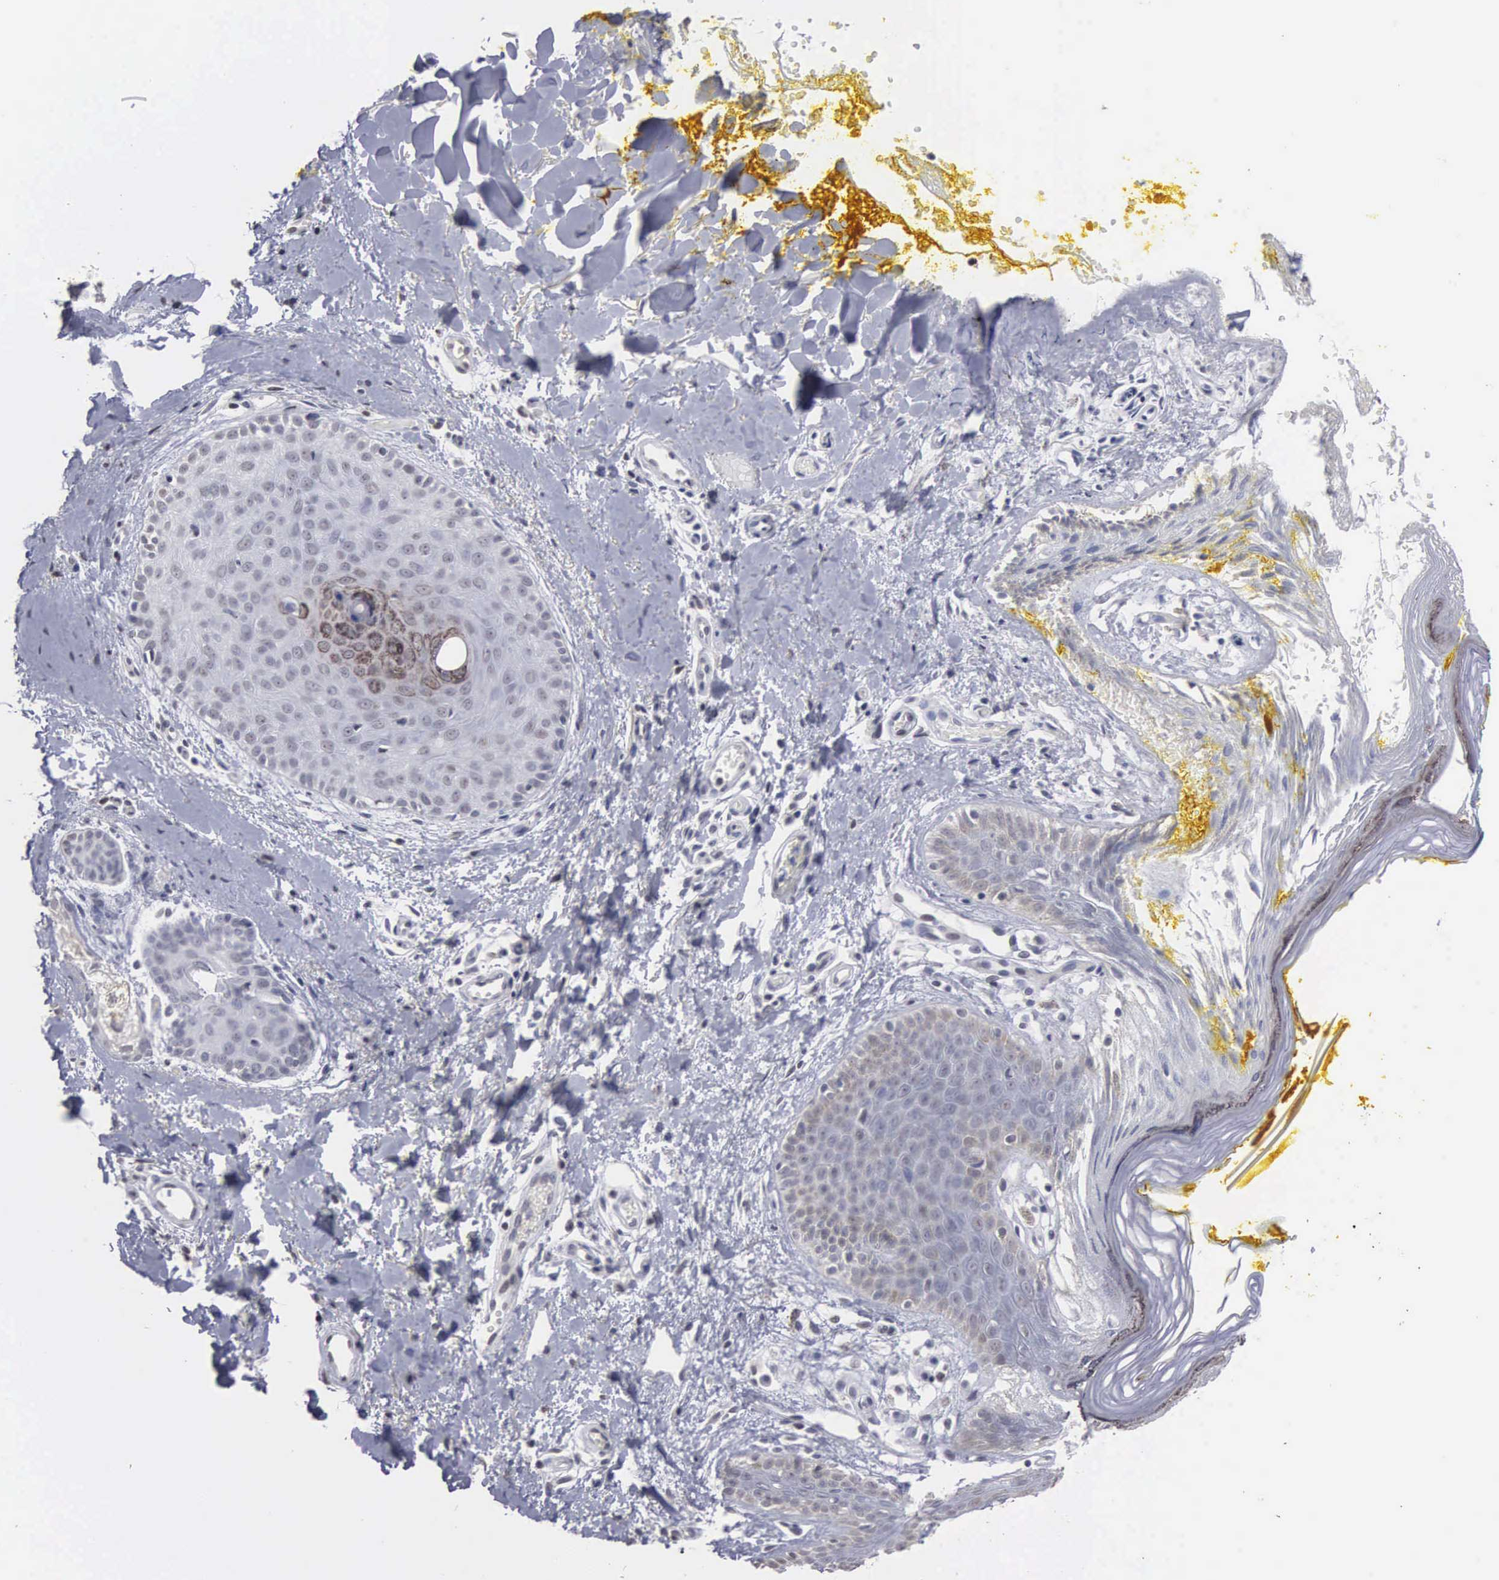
{"staining": {"intensity": "weak", "quantity": "25%-75%", "location": "nuclear"}, "tissue": "skin", "cell_type": "Epidermal cells", "image_type": "normal", "snomed": [{"axis": "morphology", "description": "Normal tissue, NOS"}, {"axis": "topography", "description": "Skin"}, {"axis": "topography", "description": "Anal"}], "caption": "Immunohistochemical staining of benign skin displays weak nuclear protein expression in approximately 25%-75% of epidermal cells.", "gene": "UPB1", "patient": {"sex": "male", "age": 61}}